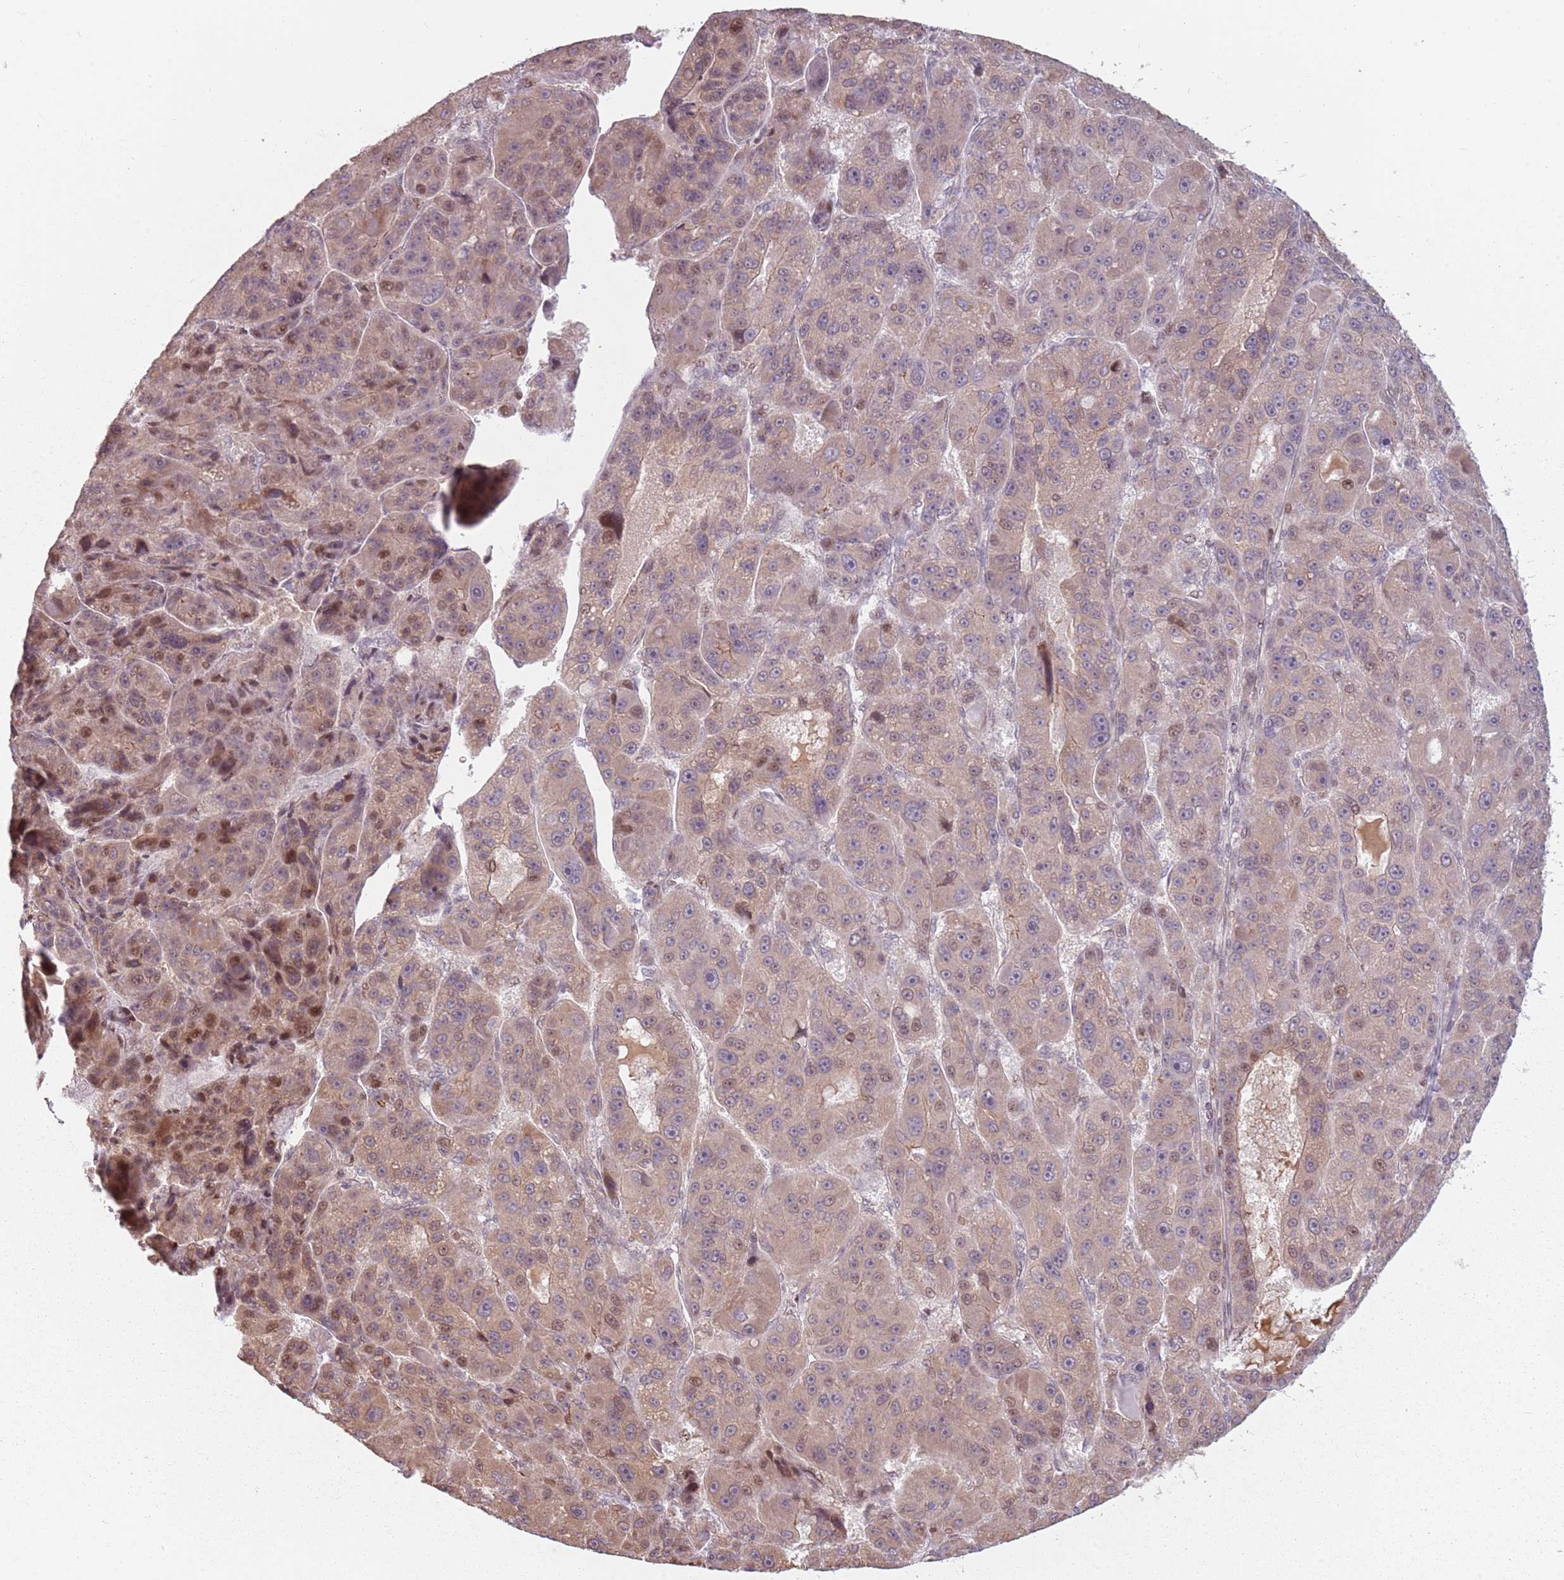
{"staining": {"intensity": "weak", "quantity": ">75%", "location": "cytoplasmic/membranous,nuclear"}, "tissue": "liver cancer", "cell_type": "Tumor cells", "image_type": "cancer", "snomed": [{"axis": "morphology", "description": "Carcinoma, Hepatocellular, NOS"}, {"axis": "topography", "description": "Liver"}], "caption": "Immunohistochemistry (IHC) of human liver cancer exhibits low levels of weak cytoplasmic/membranous and nuclear positivity in about >75% of tumor cells.", "gene": "ADGRG1", "patient": {"sex": "male", "age": 76}}